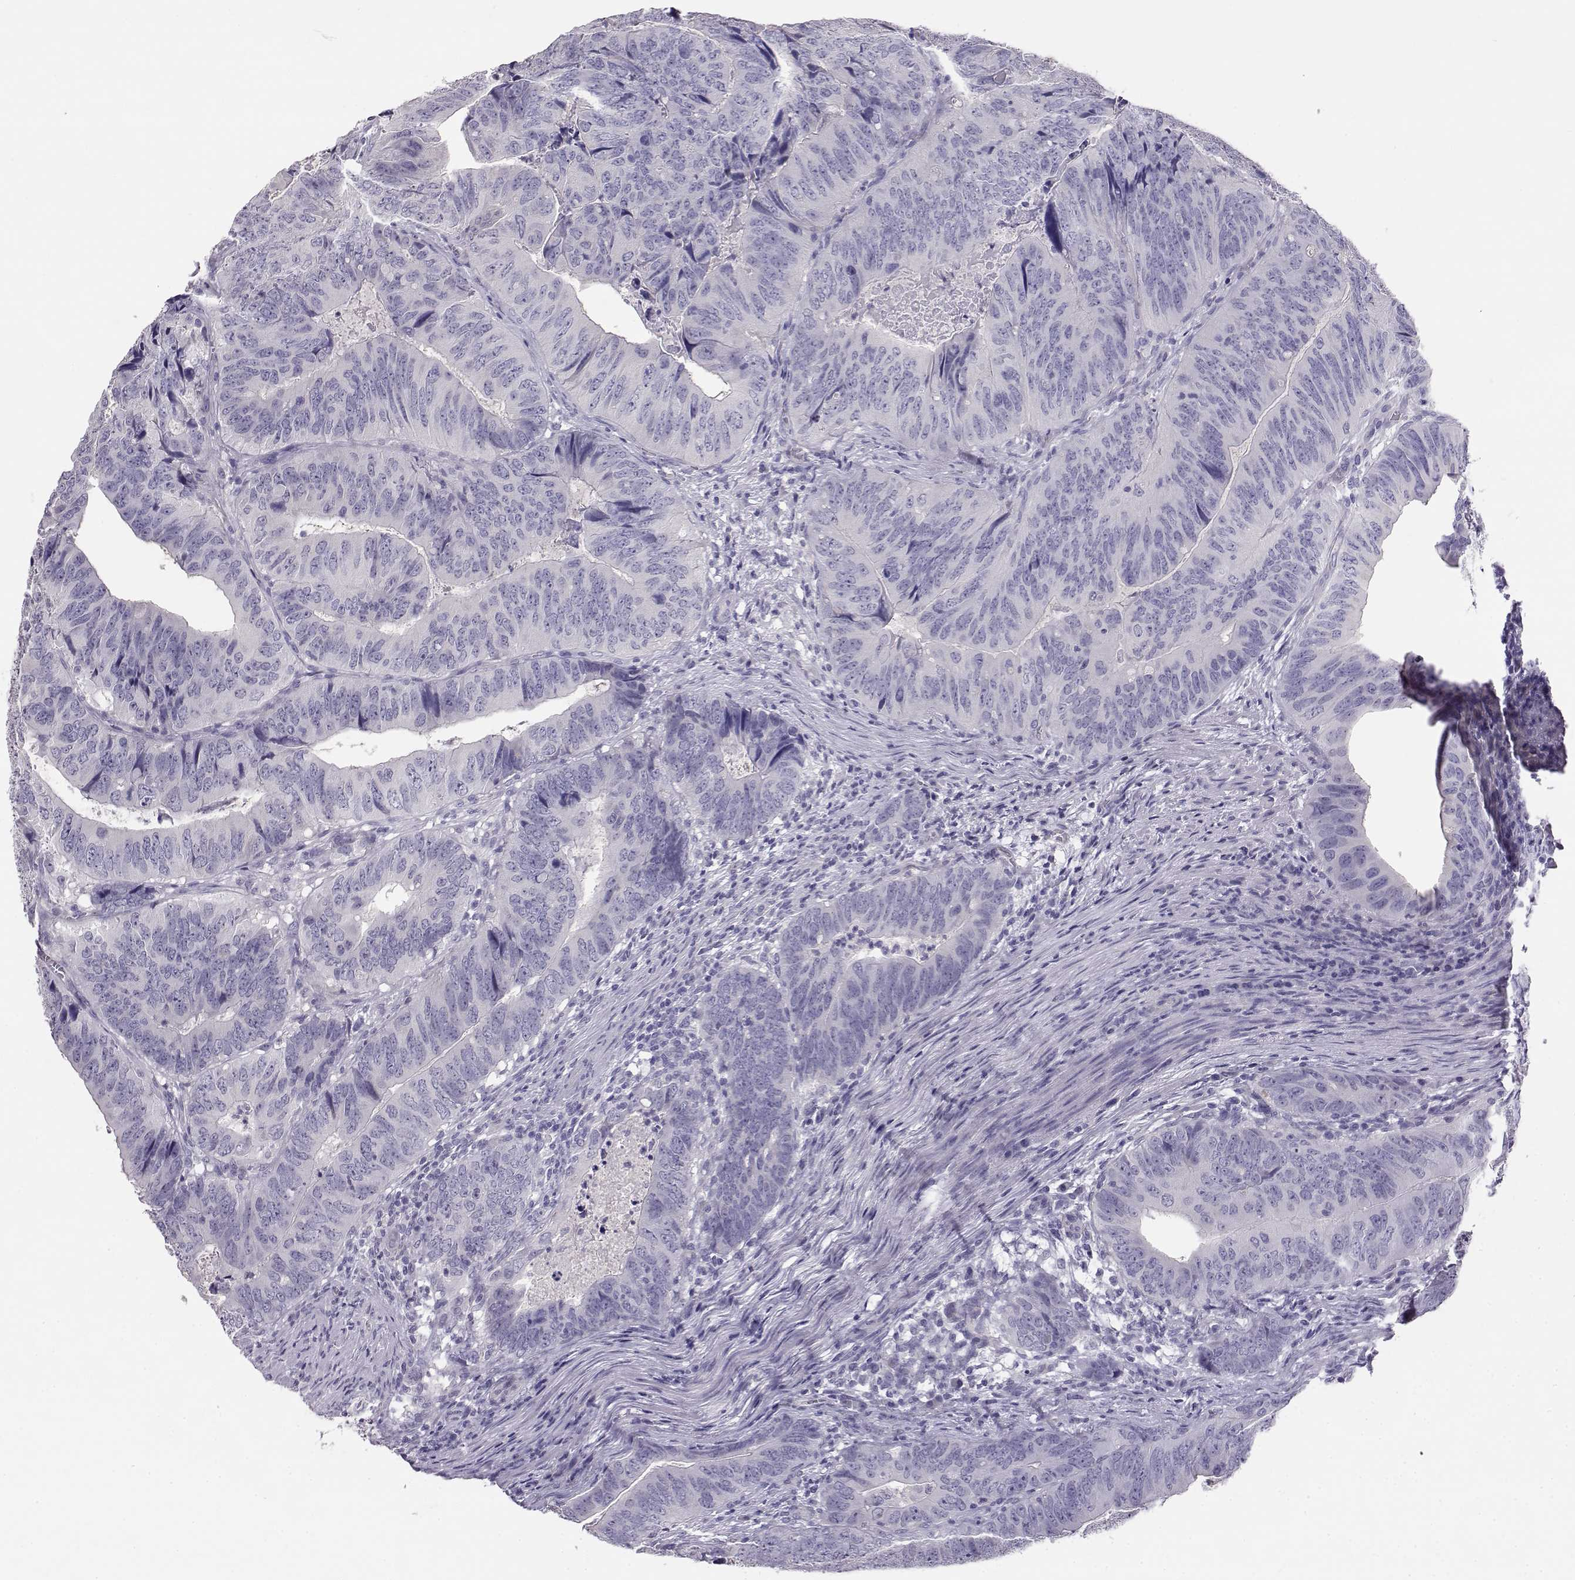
{"staining": {"intensity": "negative", "quantity": "none", "location": "none"}, "tissue": "colorectal cancer", "cell_type": "Tumor cells", "image_type": "cancer", "snomed": [{"axis": "morphology", "description": "Adenocarcinoma, NOS"}, {"axis": "topography", "description": "Colon"}], "caption": "A micrograph of human colorectal adenocarcinoma is negative for staining in tumor cells. (Stains: DAB immunohistochemistry (IHC) with hematoxylin counter stain, Microscopy: brightfield microscopy at high magnification).", "gene": "ENDOU", "patient": {"sex": "male", "age": 79}}